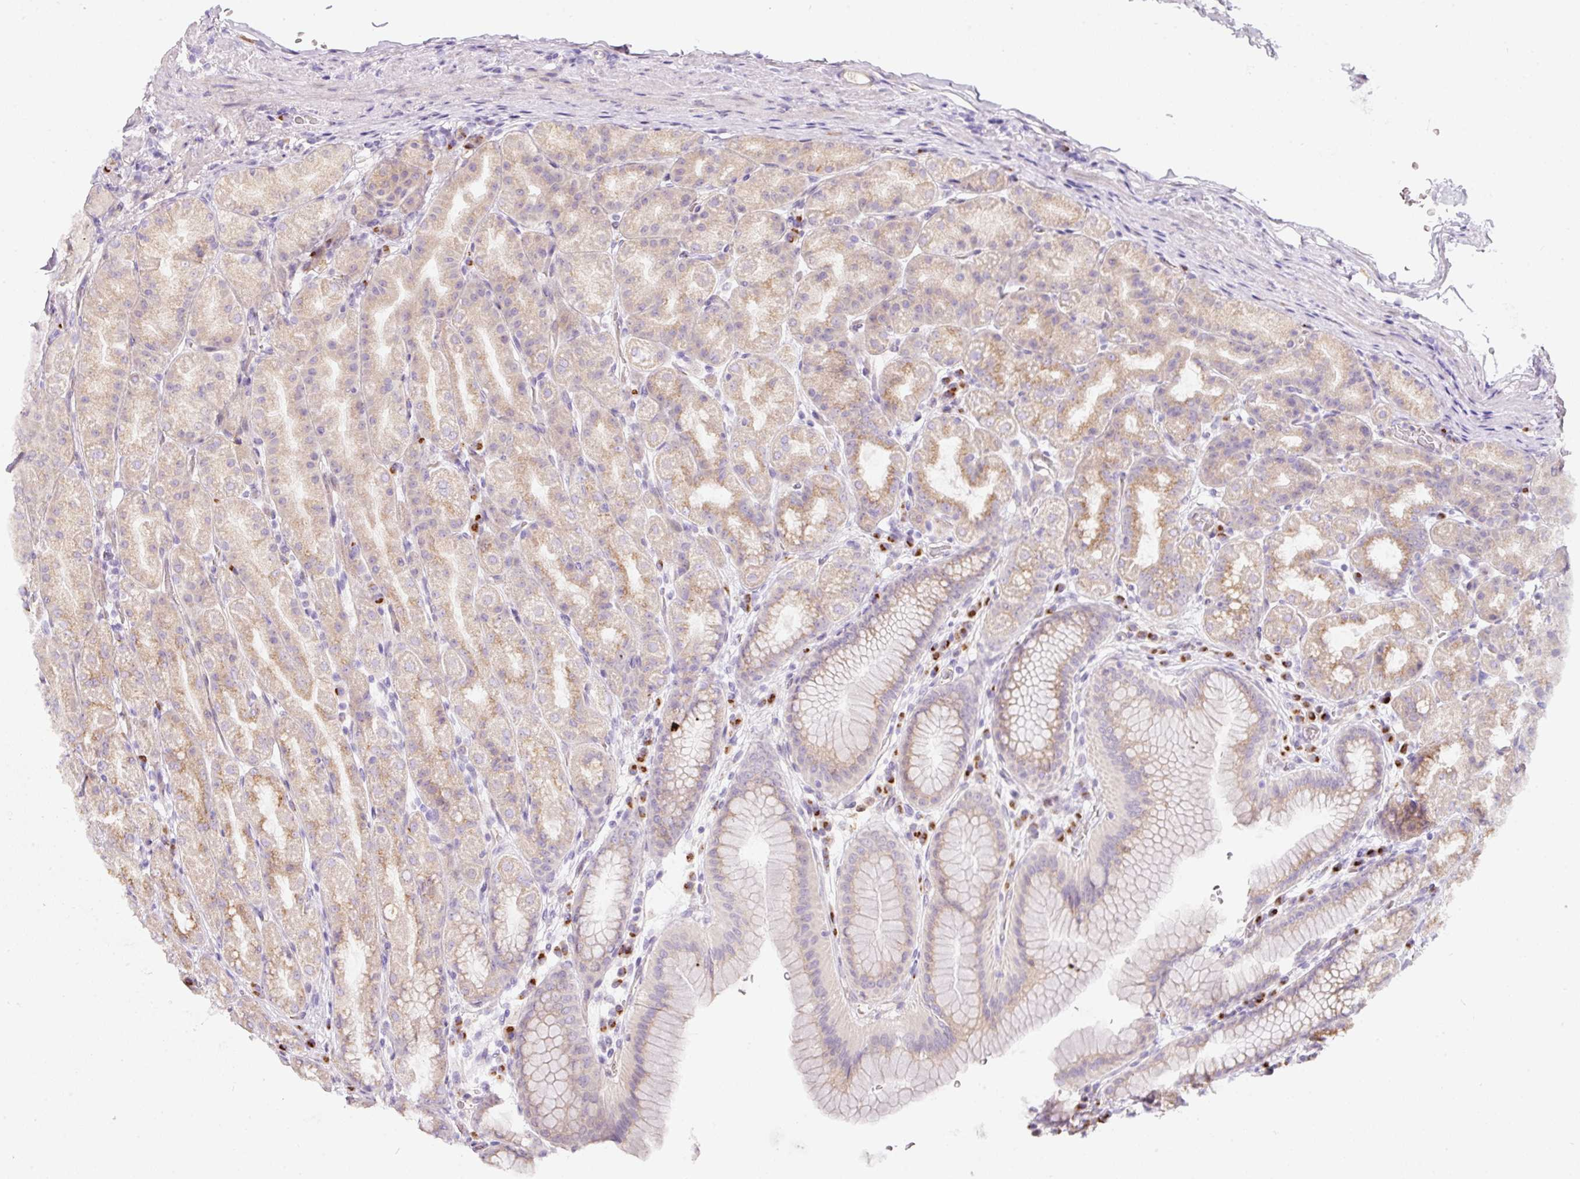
{"staining": {"intensity": "moderate", "quantity": "25%-75%", "location": "cytoplasmic/membranous"}, "tissue": "stomach", "cell_type": "Glandular cells", "image_type": "normal", "snomed": [{"axis": "morphology", "description": "Normal tissue, NOS"}, {"axis": "topography", "description": "Stomach, upper"}, {"axis": "topography", "description": "Stomach"}], "caption": "Brown immunohistochemical staining in normal stomach shows moderate cytoplasmic/membranous expression in approximately 25%-75% of glandular cells. Immunohistochemistry stains the protein in brown and the nuclei are stained blue.", "gene": "NBPF11", "patient": {"sex": "male", "age": 68}}